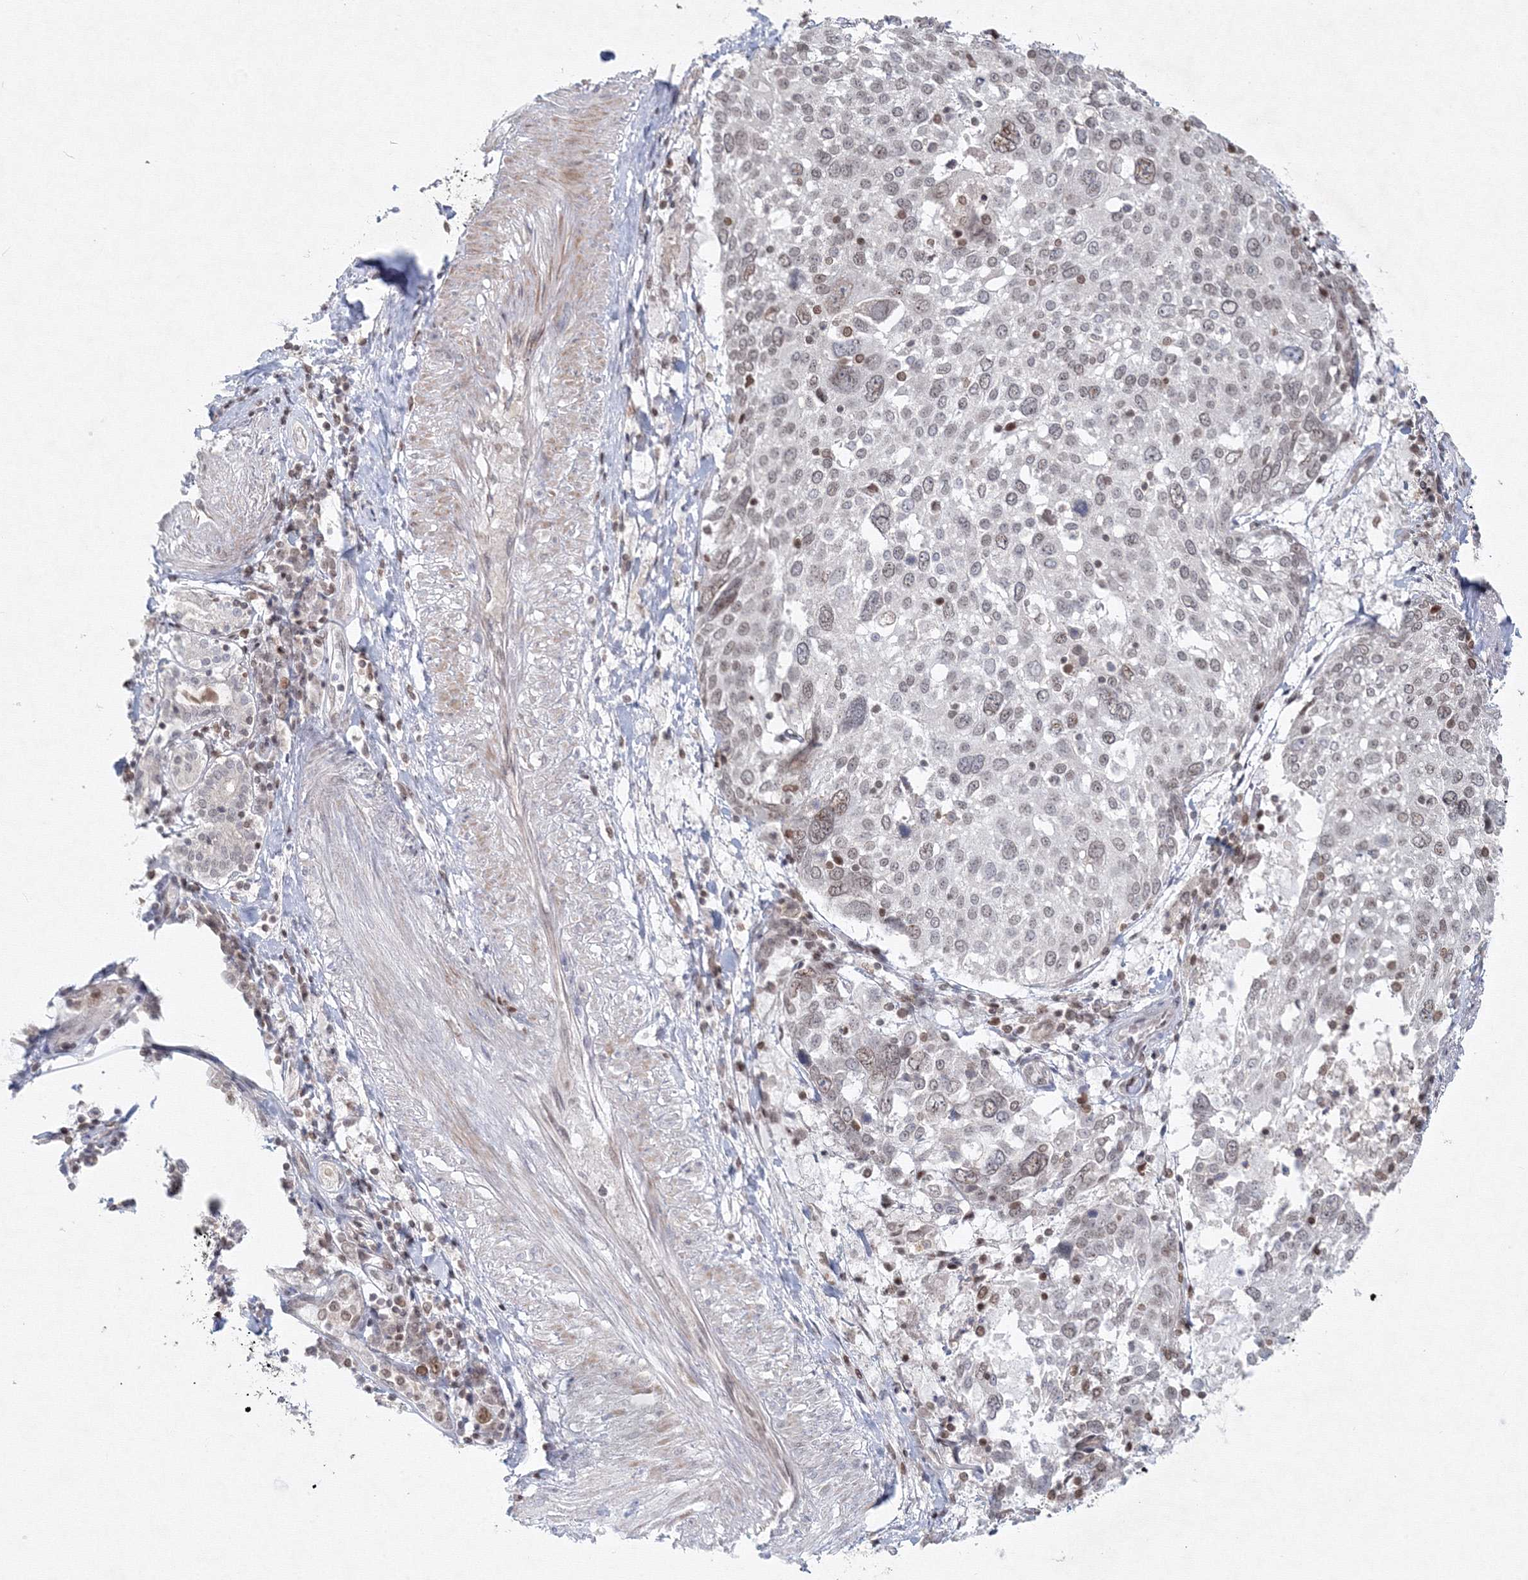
{"staining": {"intensity": "weak", "quantity": "<25%", "location": "nuclear"}, "tissue": "lung cancer", "cell_type": "Tumor cells", "image_type": "cancer", "snomed": [{"axis": "morphology", "description": "Squamous cell carcinoma, NOS"}, {"axis": "topography", "description": "Lung"}], "caption": "There is no significant staining in tumor cells of lung cancer (squamous cell carcinoma). (DAB immunohistochemistry (IHC) with hematoxylin counter stain).", "gene": "KIF4A", "patient": {"sex": "male", "age": 65}}